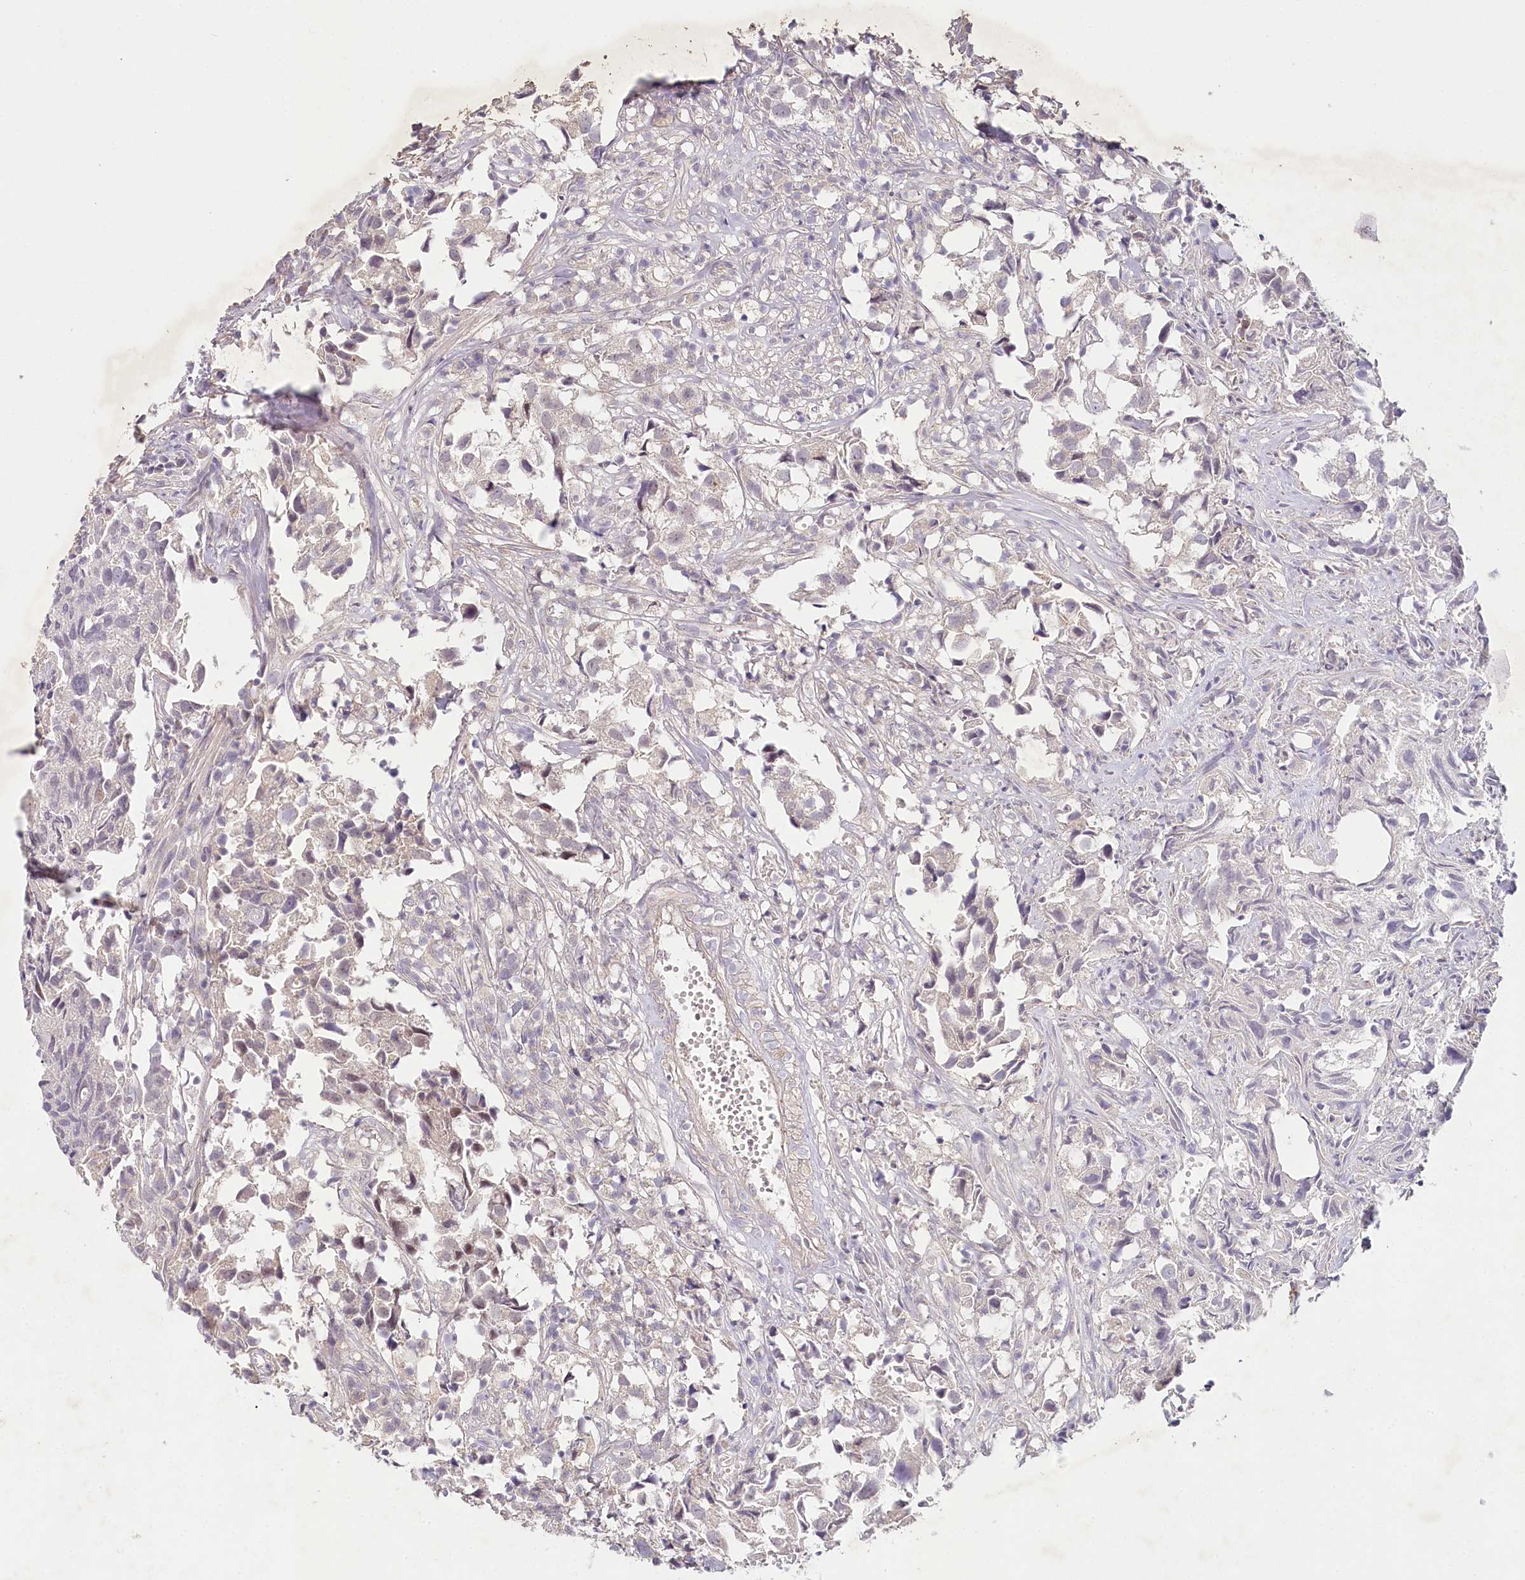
{"staining": {"intensity": "negative", "quantity": "none", "location": "none"}, "tissue": "urothelial cancer", "cell_type": "Tumor cells", "image_type": "cancer", "snomed": [{"axis": "morphology", "description": "Urothelial carcinoma, High grade"}, {"axis": "topography", "description": "Urinary bladder"}], "caption": "The immunohistochemistry (IHC) image has no significant positivity in tumor cells of urothelial carcinoma (high-grade) tissue.", "gene": "AMTN", "patient": {"sex": "female", "age": 75}}